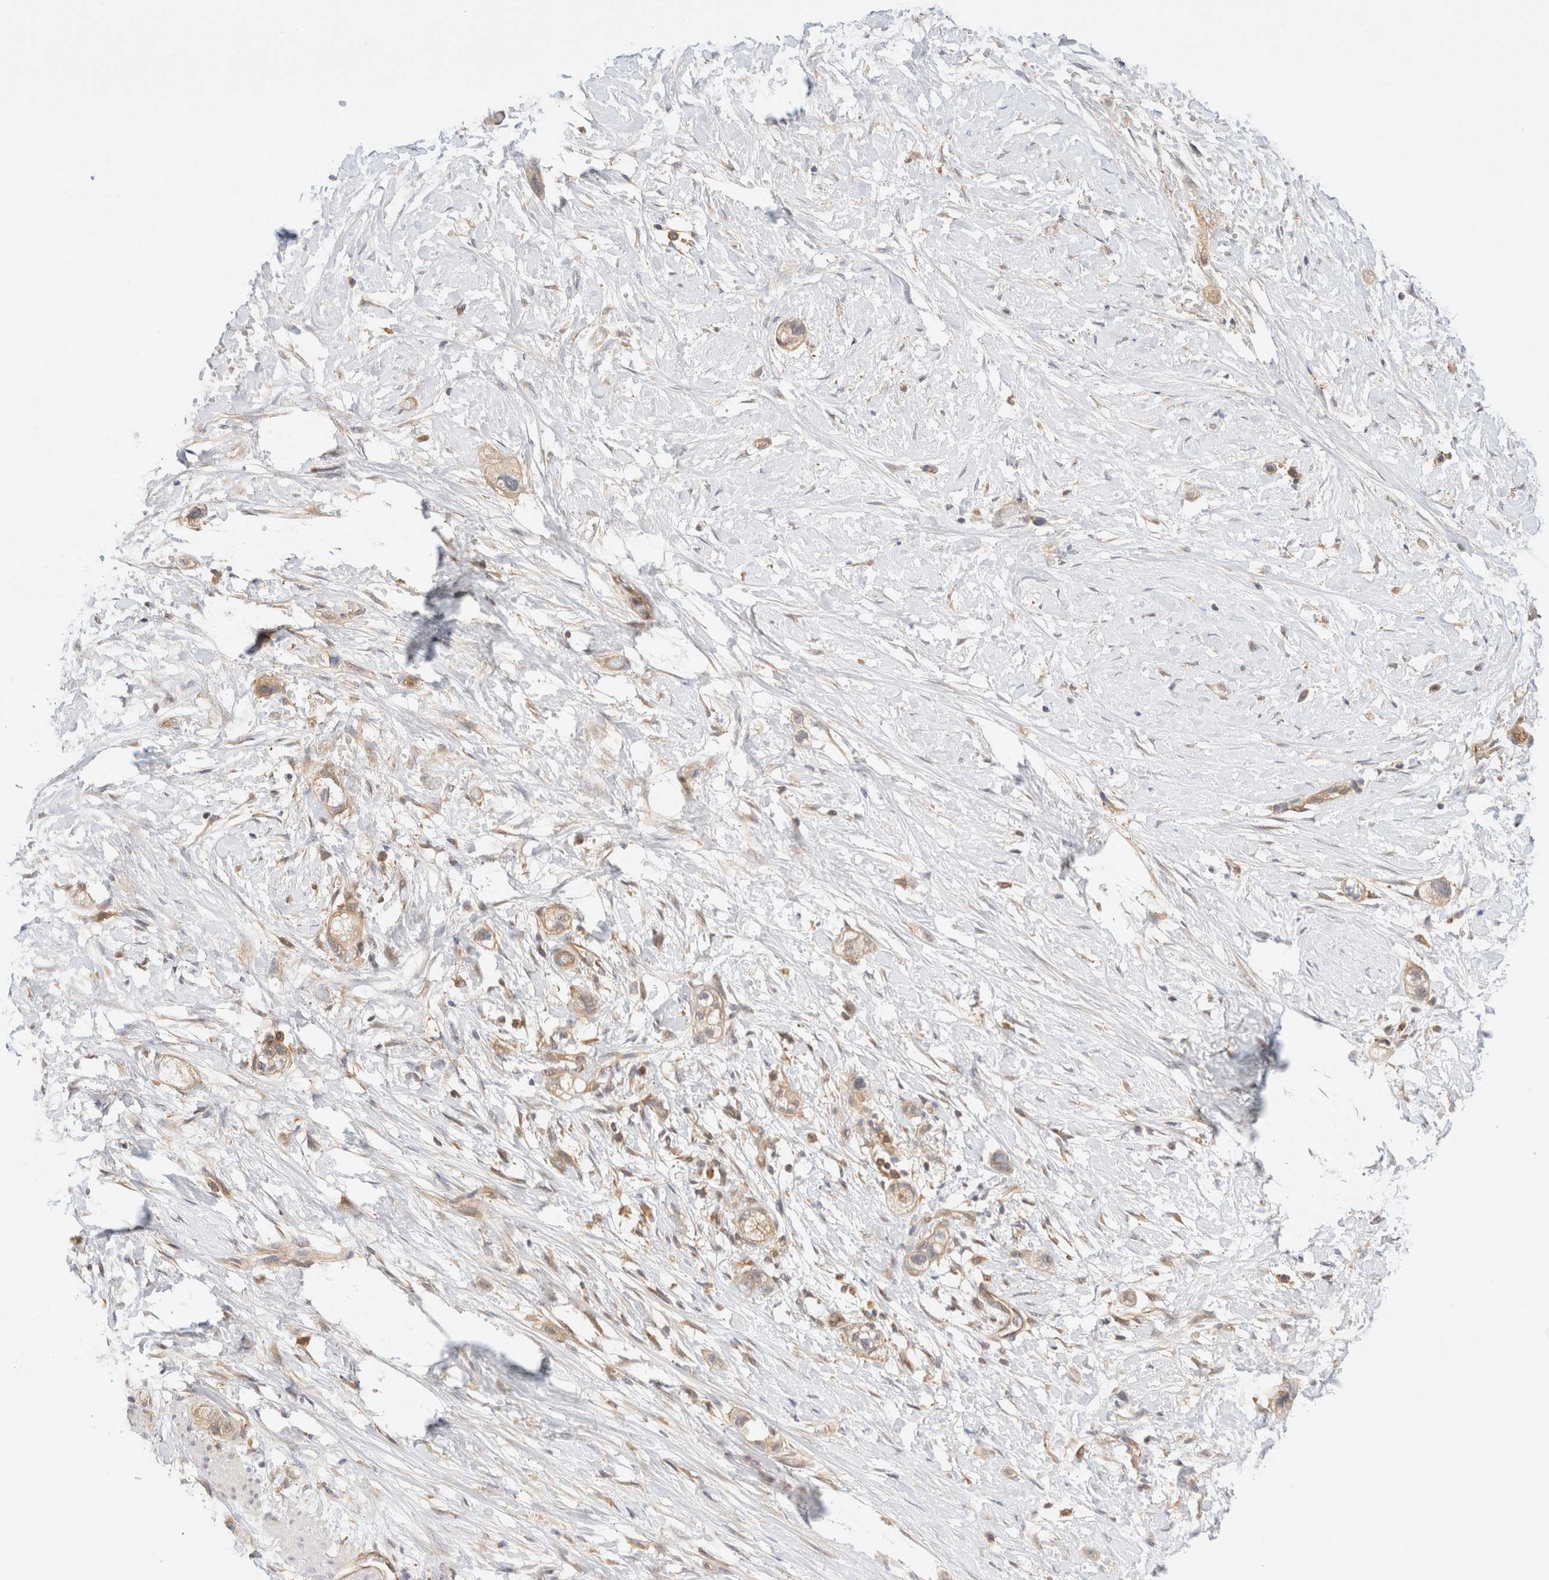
{"staining": {"intensity": "weak", "quantity": "25%-75%", "location": "cytoplasmic/membranous"}, "tissue": "stomach cancer", "cell_type": "Tumor cells", "image_type": "cancer", "snomed": [{"axis": "morphology", "description": "Adenocarcinoma, NOS"}, {"axis": "topography", "description": "Stomach"}, {"axis": "topography", "description": "Stomach, lower"}], "caption": "A high-resolution histopathology image shows immunohistochemistry staining of adenocarcinoma (stomach), which shows weak cytoplasmic/membranous staining in approximately 25%-75% of tumor cells.", "gene": "RABEP1", "patient": {"sex": "female", "age": 48}}